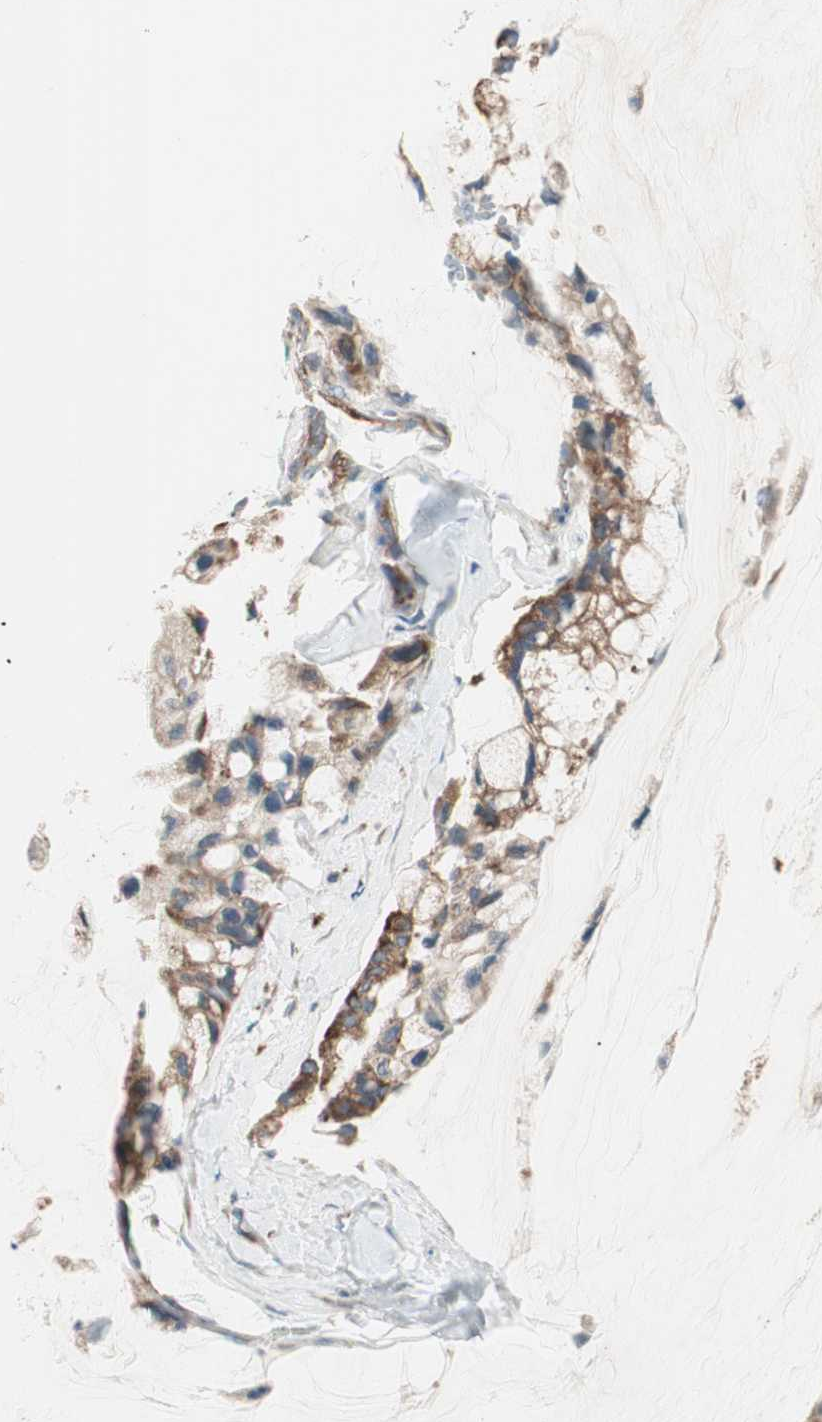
{"staining": {"intensity": "moderate", "quantity": ">75%", "location": "cytoplasmic/membranous"}, "tissue": "ovarian cancer", "cell_type": "Tumor cells", "image_type": "cancer", "snomed": [{"axis": "morphology", "description": "Cystadenocarcinoma, mucinous, NOS"}, {"axis": "topography", "description": "Ovary"}], "caption": "IHC (DAB) staining of ovarian cancer (mucinous cystadenocarcinoma) shows moderate cytoplasmic/membranous protein staining in about >75% of tumor cells.", "gene": "RPL23", "patient": {"sex": "female", "age": 39}}